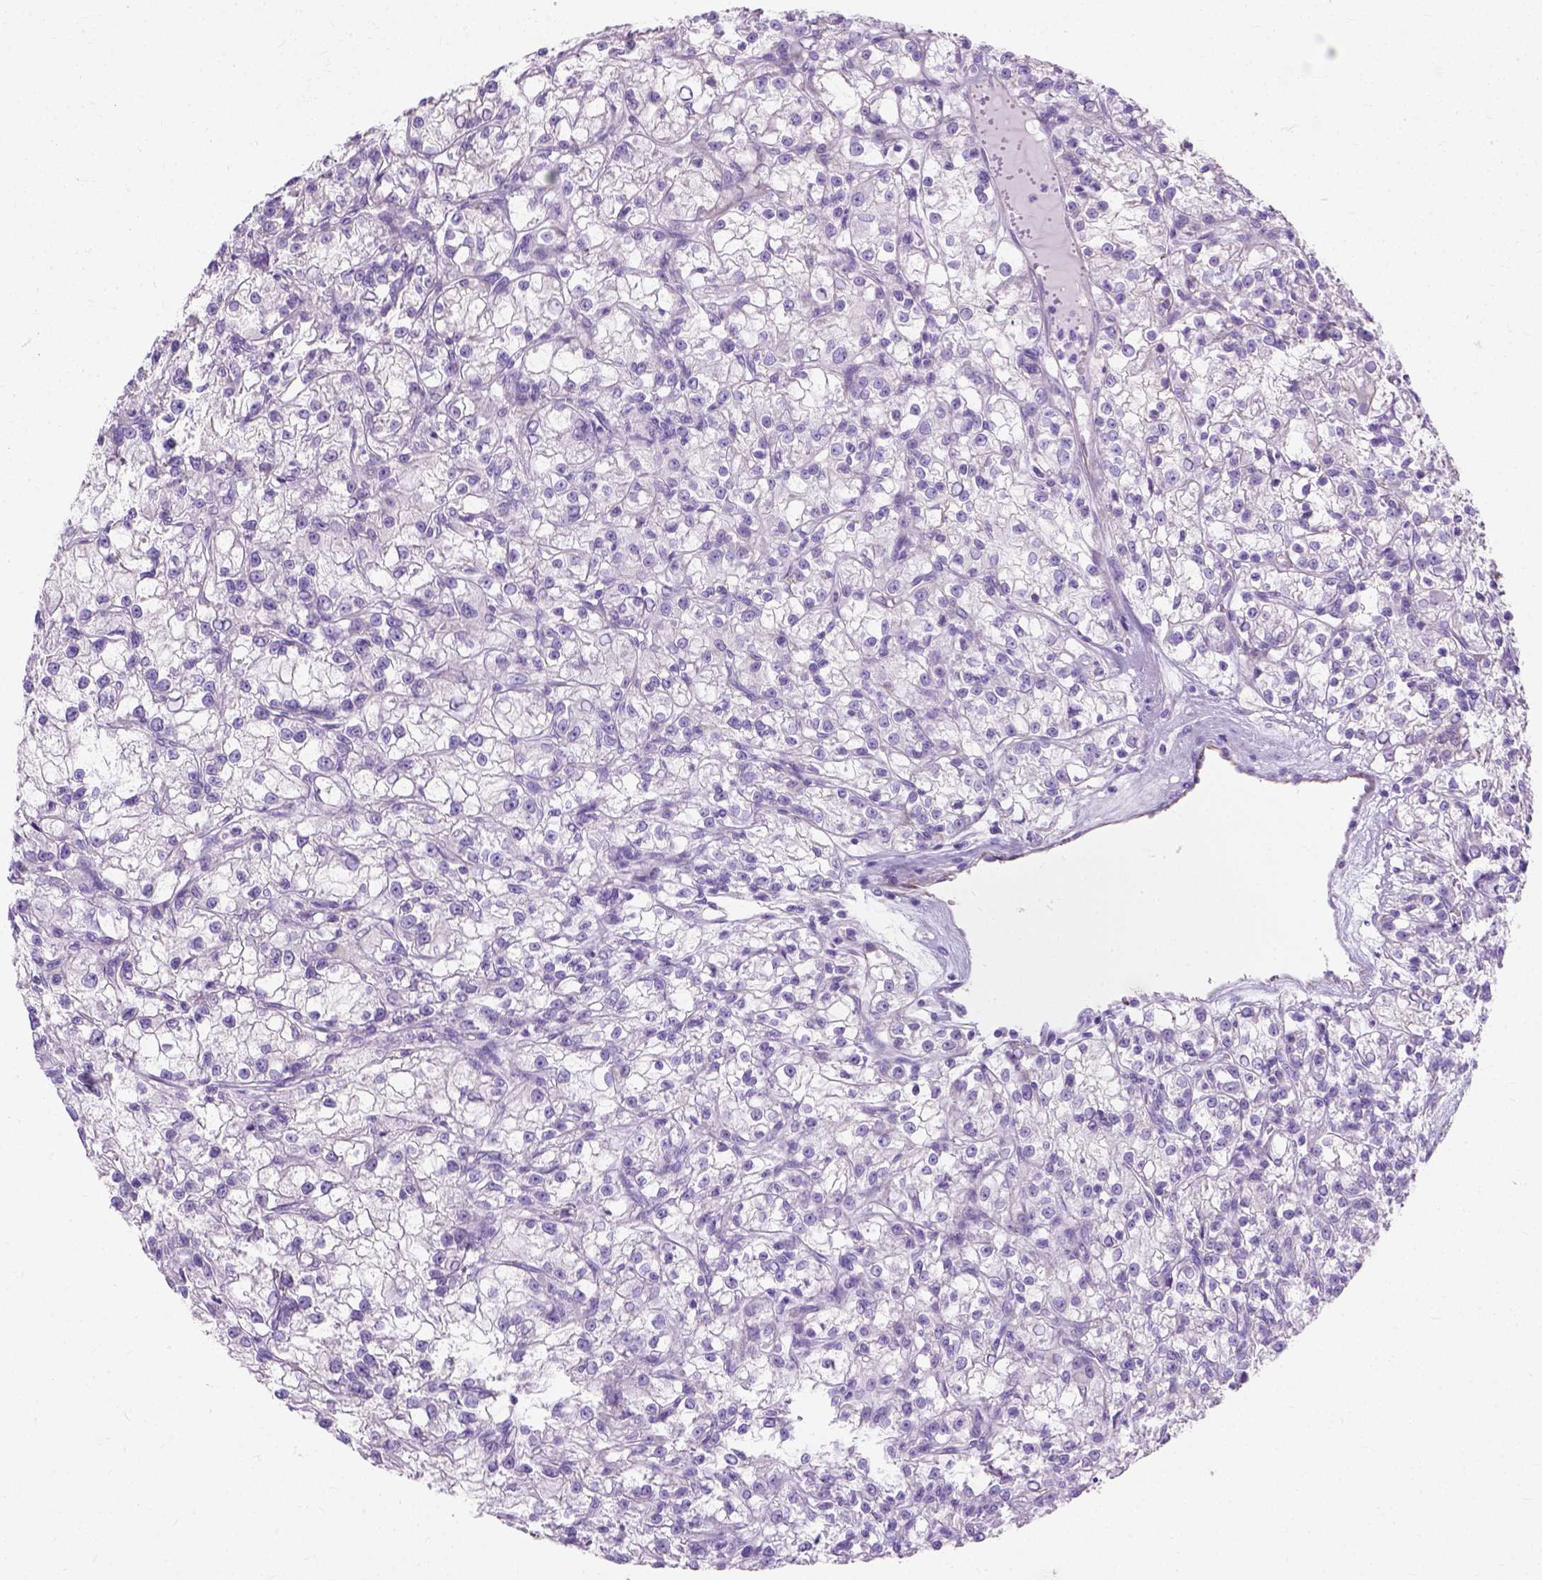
{"staining": {"intensity": "negative", "quantity": "none", "location": "none"}, "tissue": "renal cancer", "cell_type": "Tumor cells", "image_type": "cancer", "snomed": [{"axis": "morphology", "description": "Adenocarcinoma, NOS"}, {"axis": "topography", "description": "Kidney"}], "caption": "Renal adenocarcinoma stained for a protein using immunohistochemistry exhibits no staining tumor cells.", "gene": "MYH15", "patient": {"sex": "female", "age": 59}}